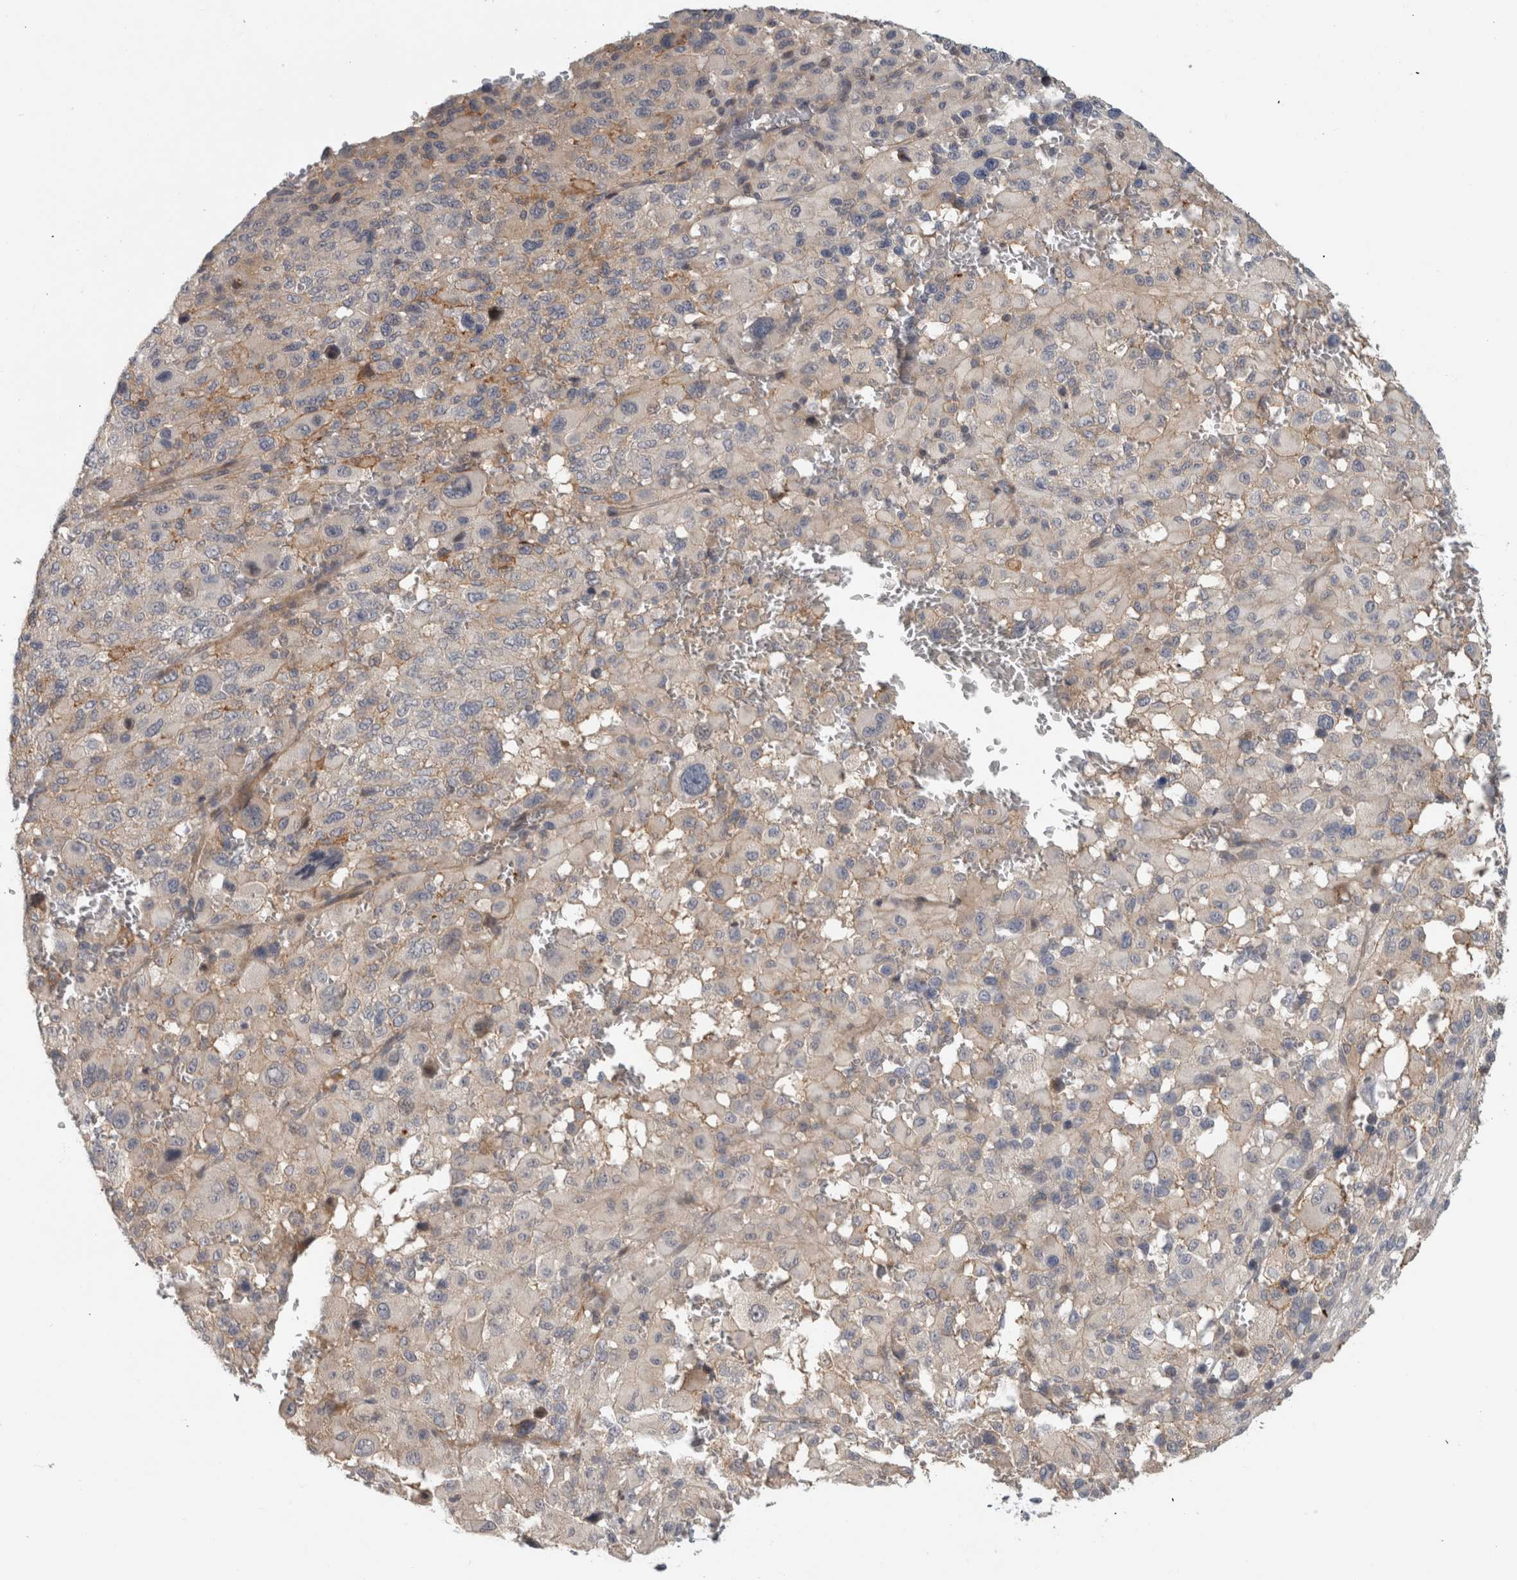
{"staining": {"intensity": "weak", "quantity": "<25%", "location": "cytoplasmic/membranous"}, "tissue": "melanoma", "cell_type": "Tumor cells", "image_type": "cancer", "snomed": [{"axis": "morphology", "description": "Malignant melanoma, Metastatic site"}, {"axis": "topography", "description": "Skin"}], "caption": "The immunohistochemistry (IHC) histopathology image has no significant positivity in tumor cells of malignant melanoma (metastatic site) tissue.", "gene": "ZNF804B", "patient": {"sex": "female", "age": 74}}